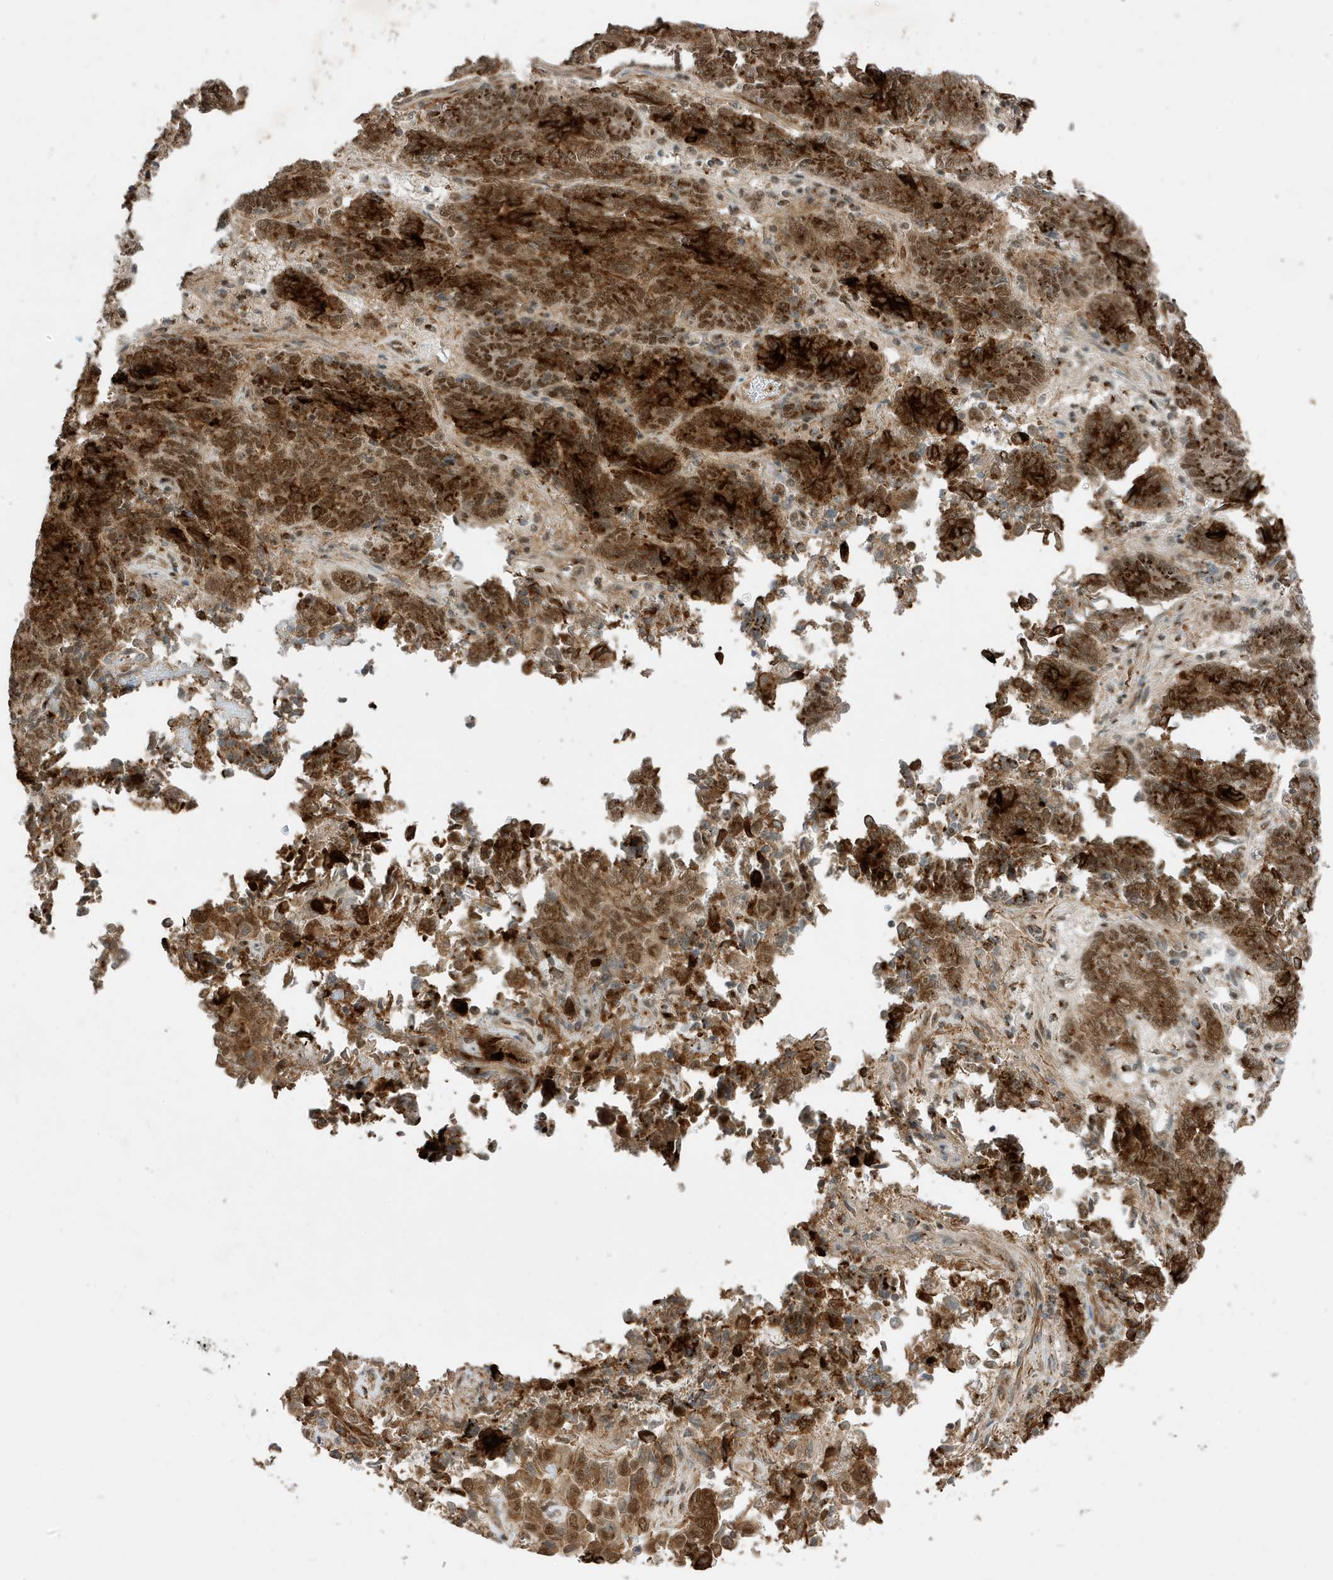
{"staining": {"intensity": "strong", "quantity": "25%-75%", "location": "cytoplasmic/membranous,nuclear"}, "tissue": "endometrial cancer", "cell_type": "Tumor cells", "image_type": "cancer", "snomed": [{"axis": "morphology", "description": "Adenocarcinoma, NOS"}, {"axis": "topography", "description": "Endometrium"}], "caption": "Strong cytoplasmic/membranous and nuclear positivity is present in approximately 25%-75% of tumor cells in endometrial cancer.", "gene": "MAST3", "patient": {"sex": "female", "age": 80}}